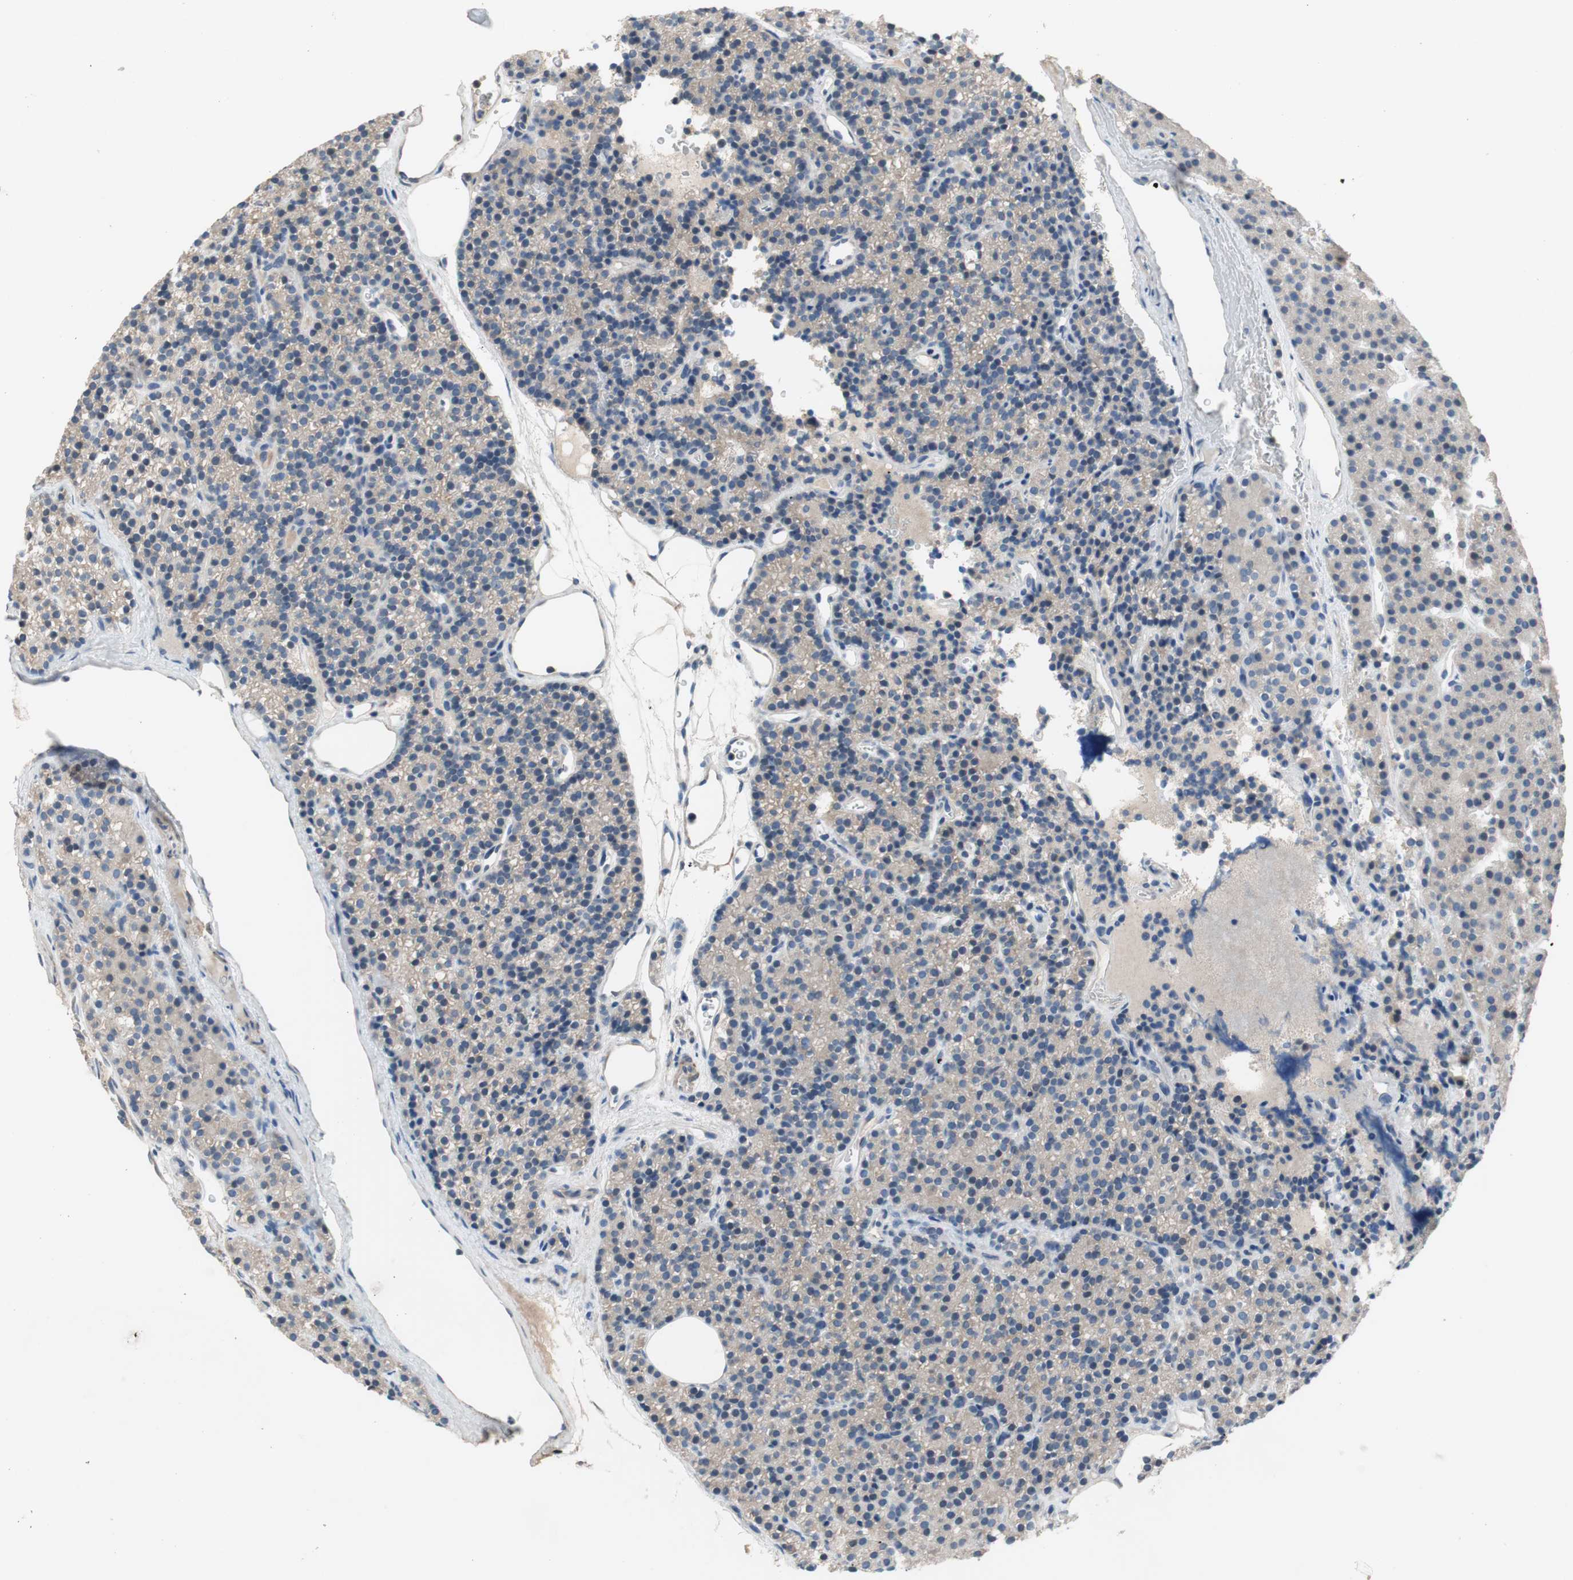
{"staining": {"intensity": "weak", "quantity": ">75%", "location": "cytoplasmic/membranous"}, "tissue": "parathyroid gland", "cell_type": "Glandular cells", "image_type": "normal", "snomed": [{"axis": "morphology", "description": "Normal tissue, NOS"}, {"axis": "morphology", "description": "Hyperplasia, NOS"}, {"axis": "topography", "description": "Parathyroid gland"}], "caption": "Protein expression analysis of normal human parathyroid gland reveals weak cytoplasmic/membranous positivity in about >75% of glandular cells.", "gene": "TACR3", "patient": {"sex": "male", "age": 44}}